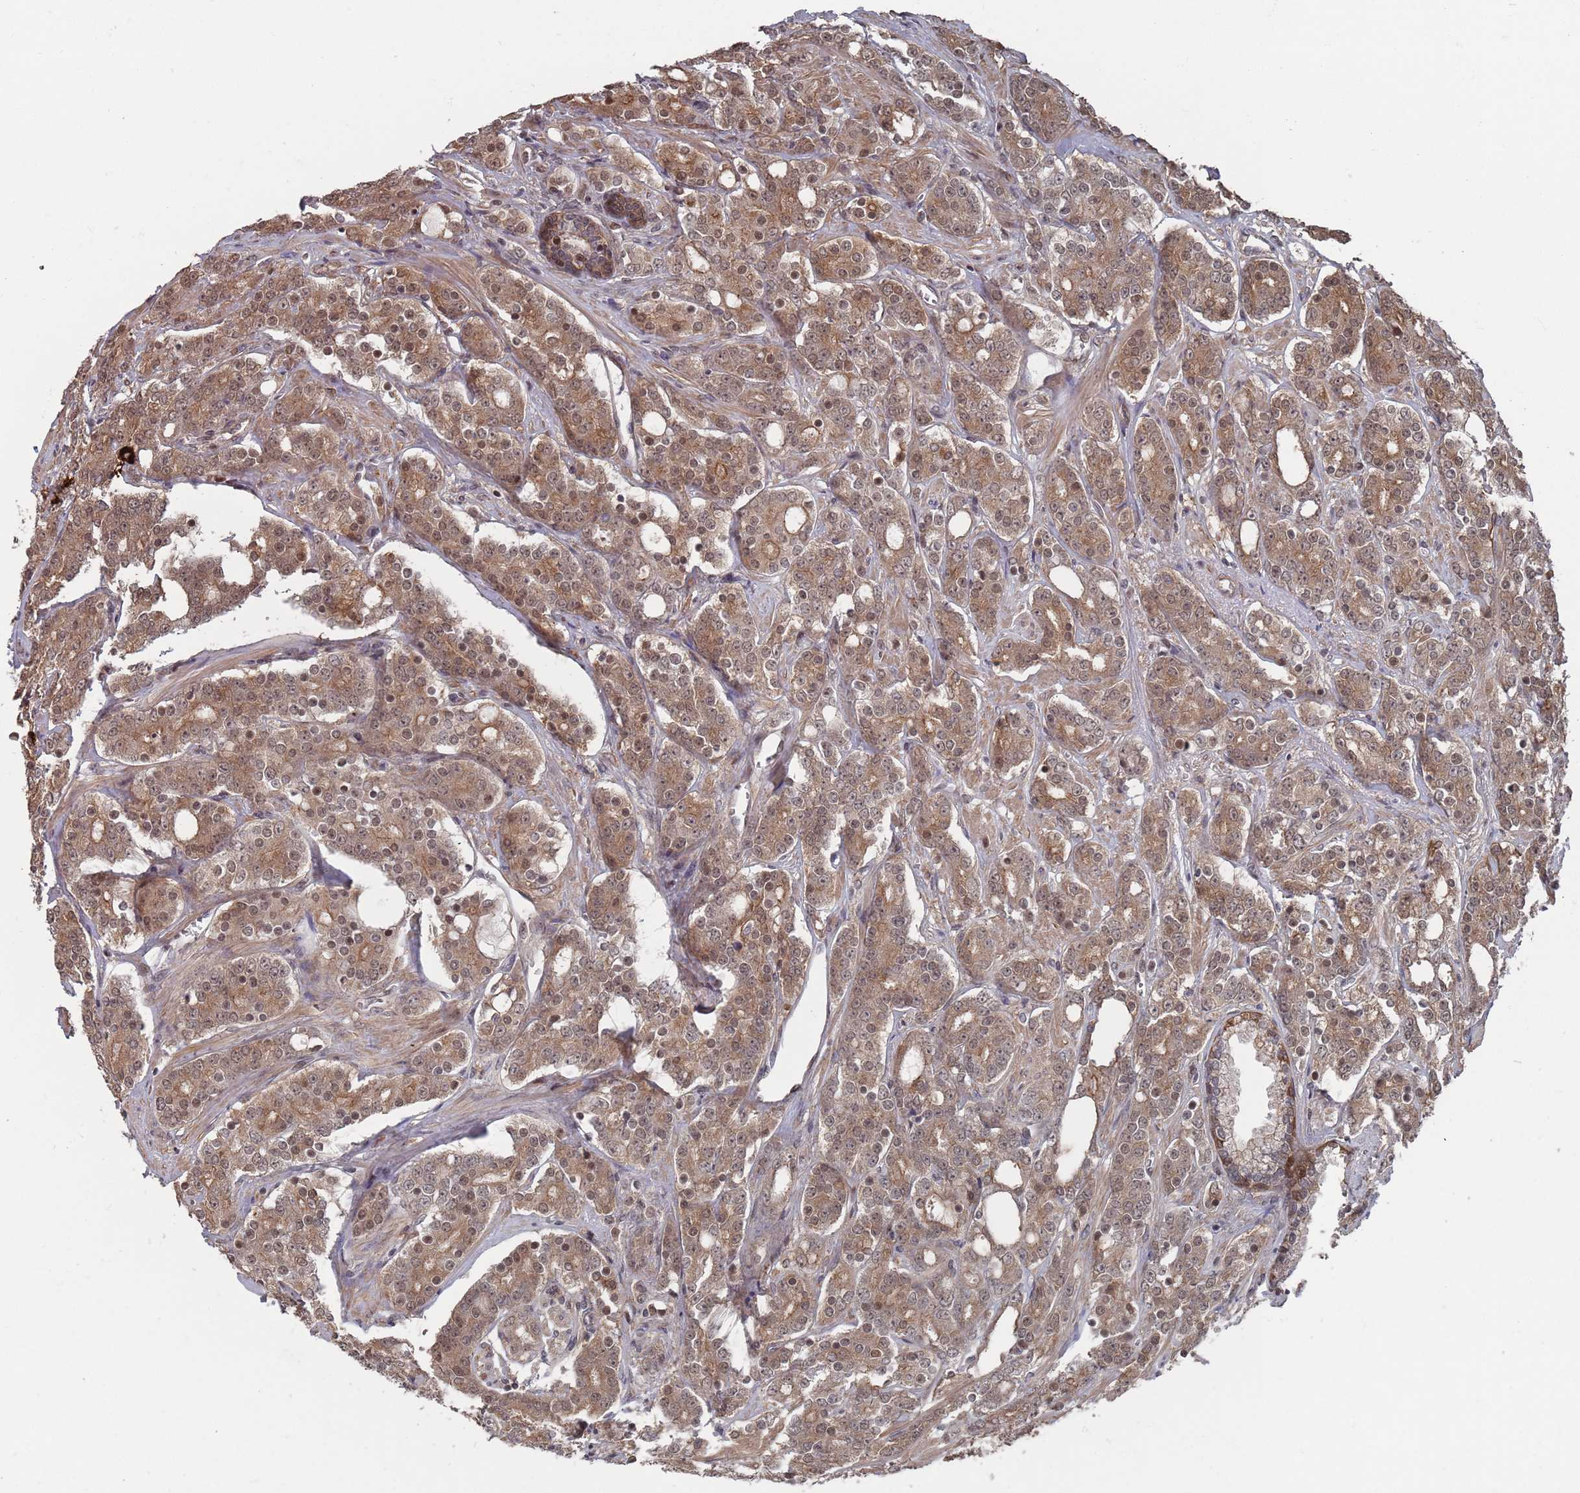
{"staining": {"intensity": "moderate", "quantity": ">75%", "location": "cytoplasmic/membranous,nuclear"}, "tissue": "prostate cancer", "cell_type": "Tumor cells", "image_type": "cancer", "snomed": [{"axis": "morphology", "description": "Adenocarcinoma, High grade"}, {"axis": "topography", "description": "Prostate"}], "caption": "IHC (DAB) staining of prostate adenocarcinoma (high-grade) exhibits moderate cytoplasmic/membranous and nuclear protein staining in approximately >75% of tumor cells.", "gene": "DGKD", "patient": {"sex": "male", "age": 62}}